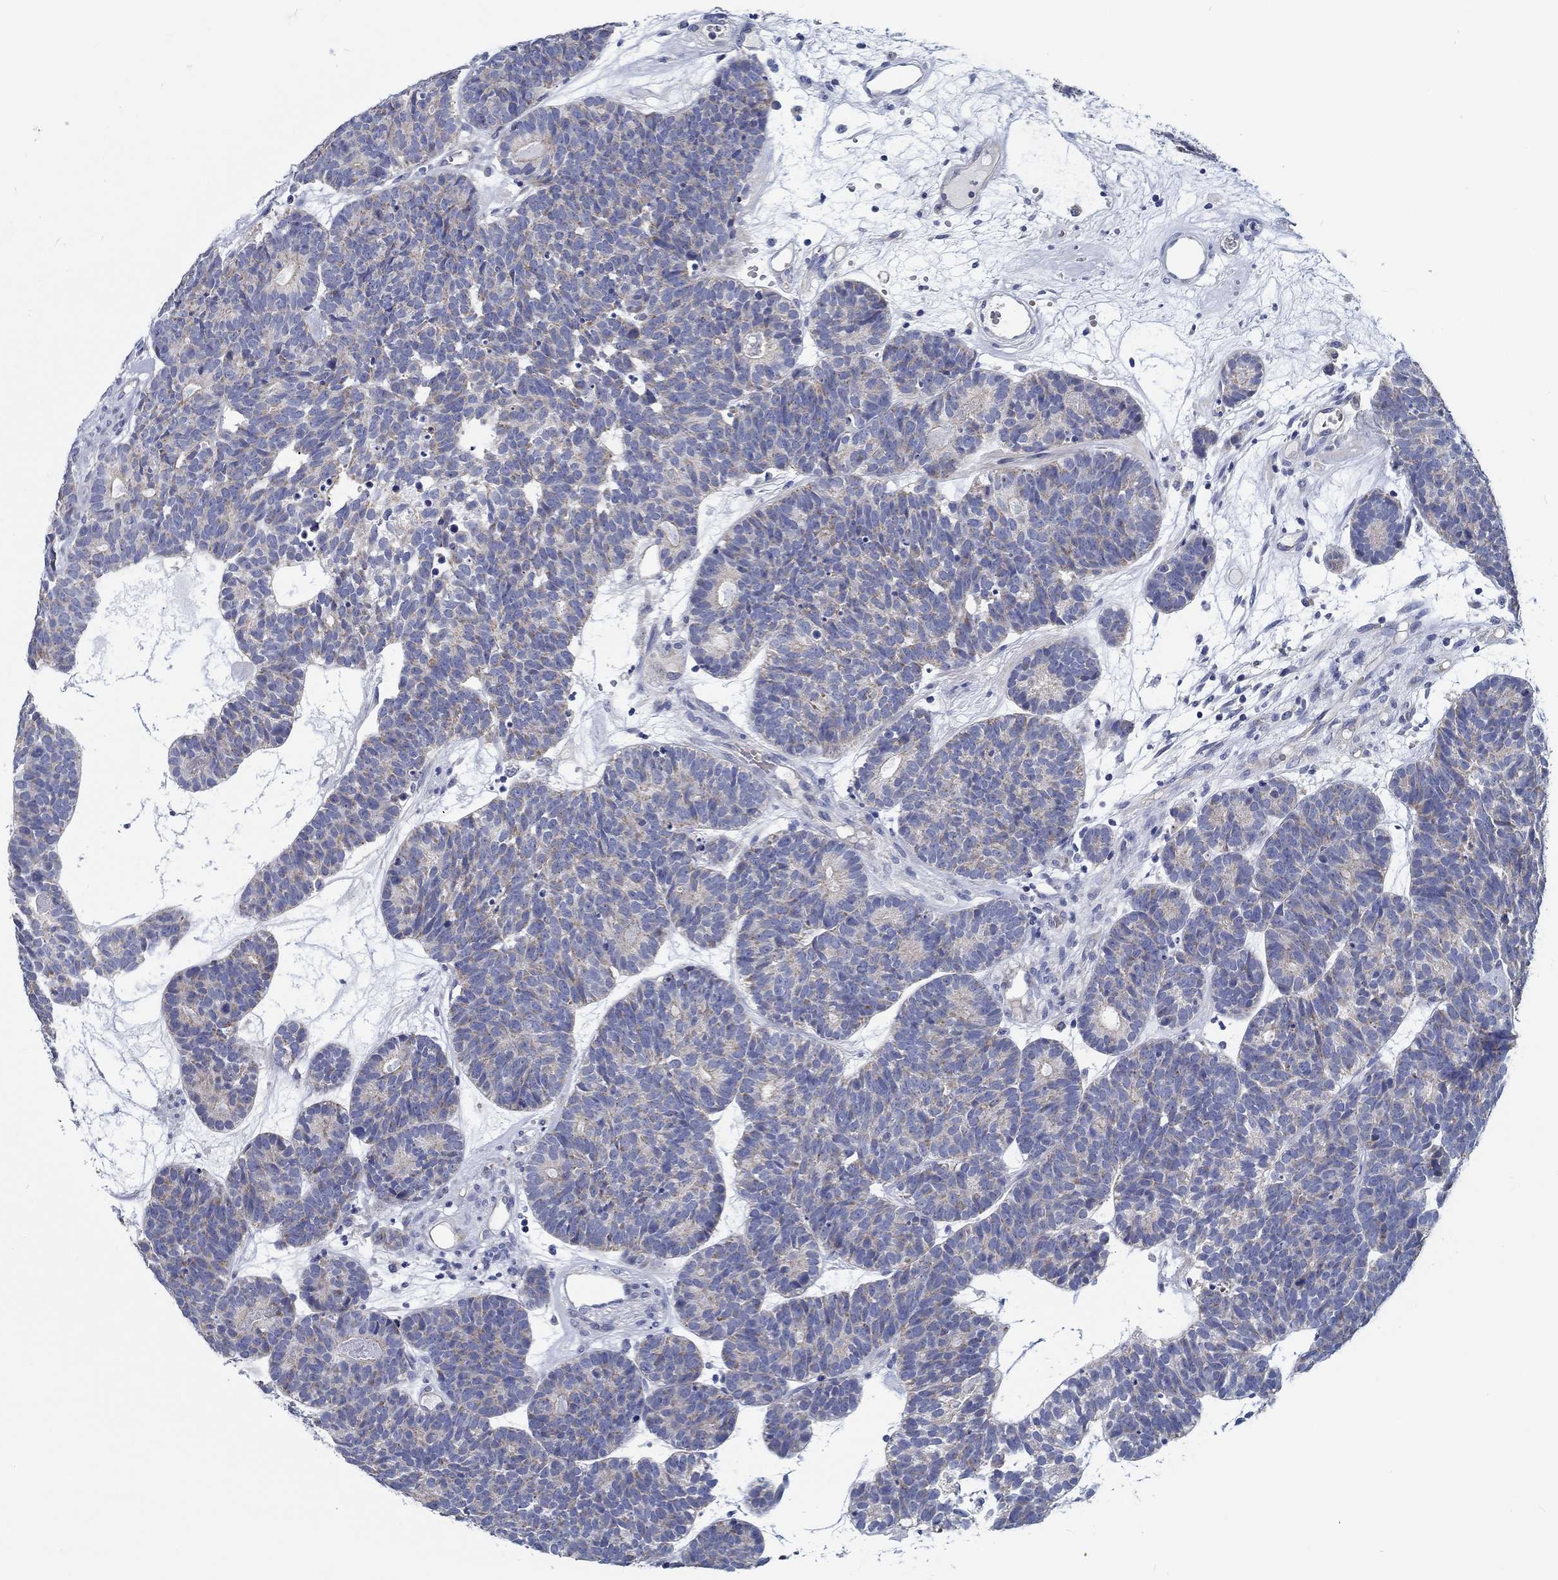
{"staining": {"intensity": "negative", "quantity": "none", "location": "none"}, "tissue": "head and neck cancer", "cell_type": "Tumor cells", "image_type": "cancer", "snomed": [{"axis": "morphology", "description": "Adenocarcinoma, NOS"}, {"axis": "topography", "description": "Head-Neck"}], "caption": "DAB (3,3'-diaminobenzidine) immunohistochemical staining of human head and neck cancer (adenocarcinoma) displays no significant expression in tumor cells.", "gene": "MYBPC1", "patient": {"sex": "female", "age": 81}}